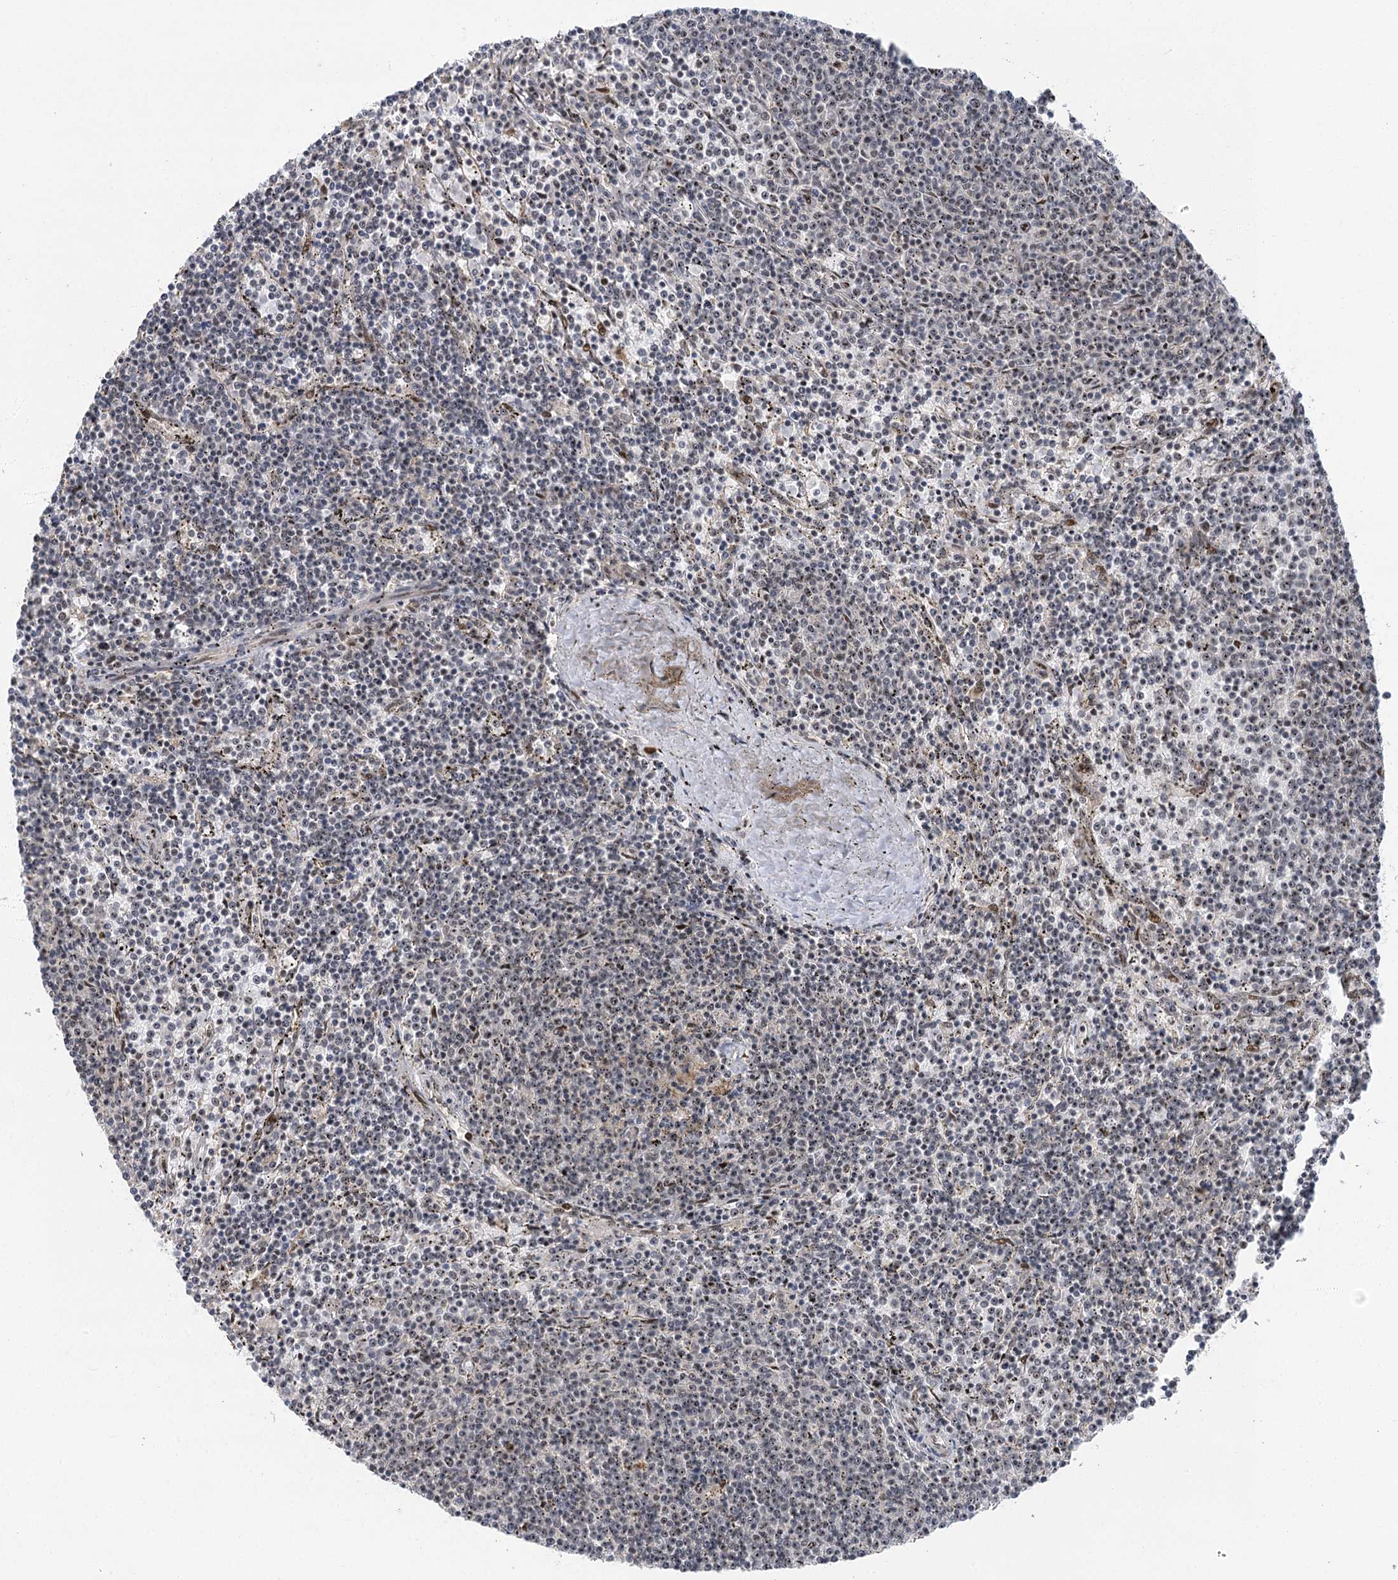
{"staining": {"intensity": "weak", "quantity": "25%-75%", "location": "nuclear"}, "tissue": "lymphoma", "cell_type": "Tumor cells", "image_type": "cancer", "snomed": [{"axis": "morphology", "description": "Malignant lymphoma, non-Hodgkin's type, Low grade"}, {"axis": "topography", "description": "Spleen"}], "caption": "Approximately 25%-75% of tumor cells in human low-grade malignant lymphoma, non-Hodgkin's type show weak nuclear protein staining as visualized by brown immunohistochemical staining.", "gene": "IL11RA", "patient": {"sex": "female", "age": 50}}